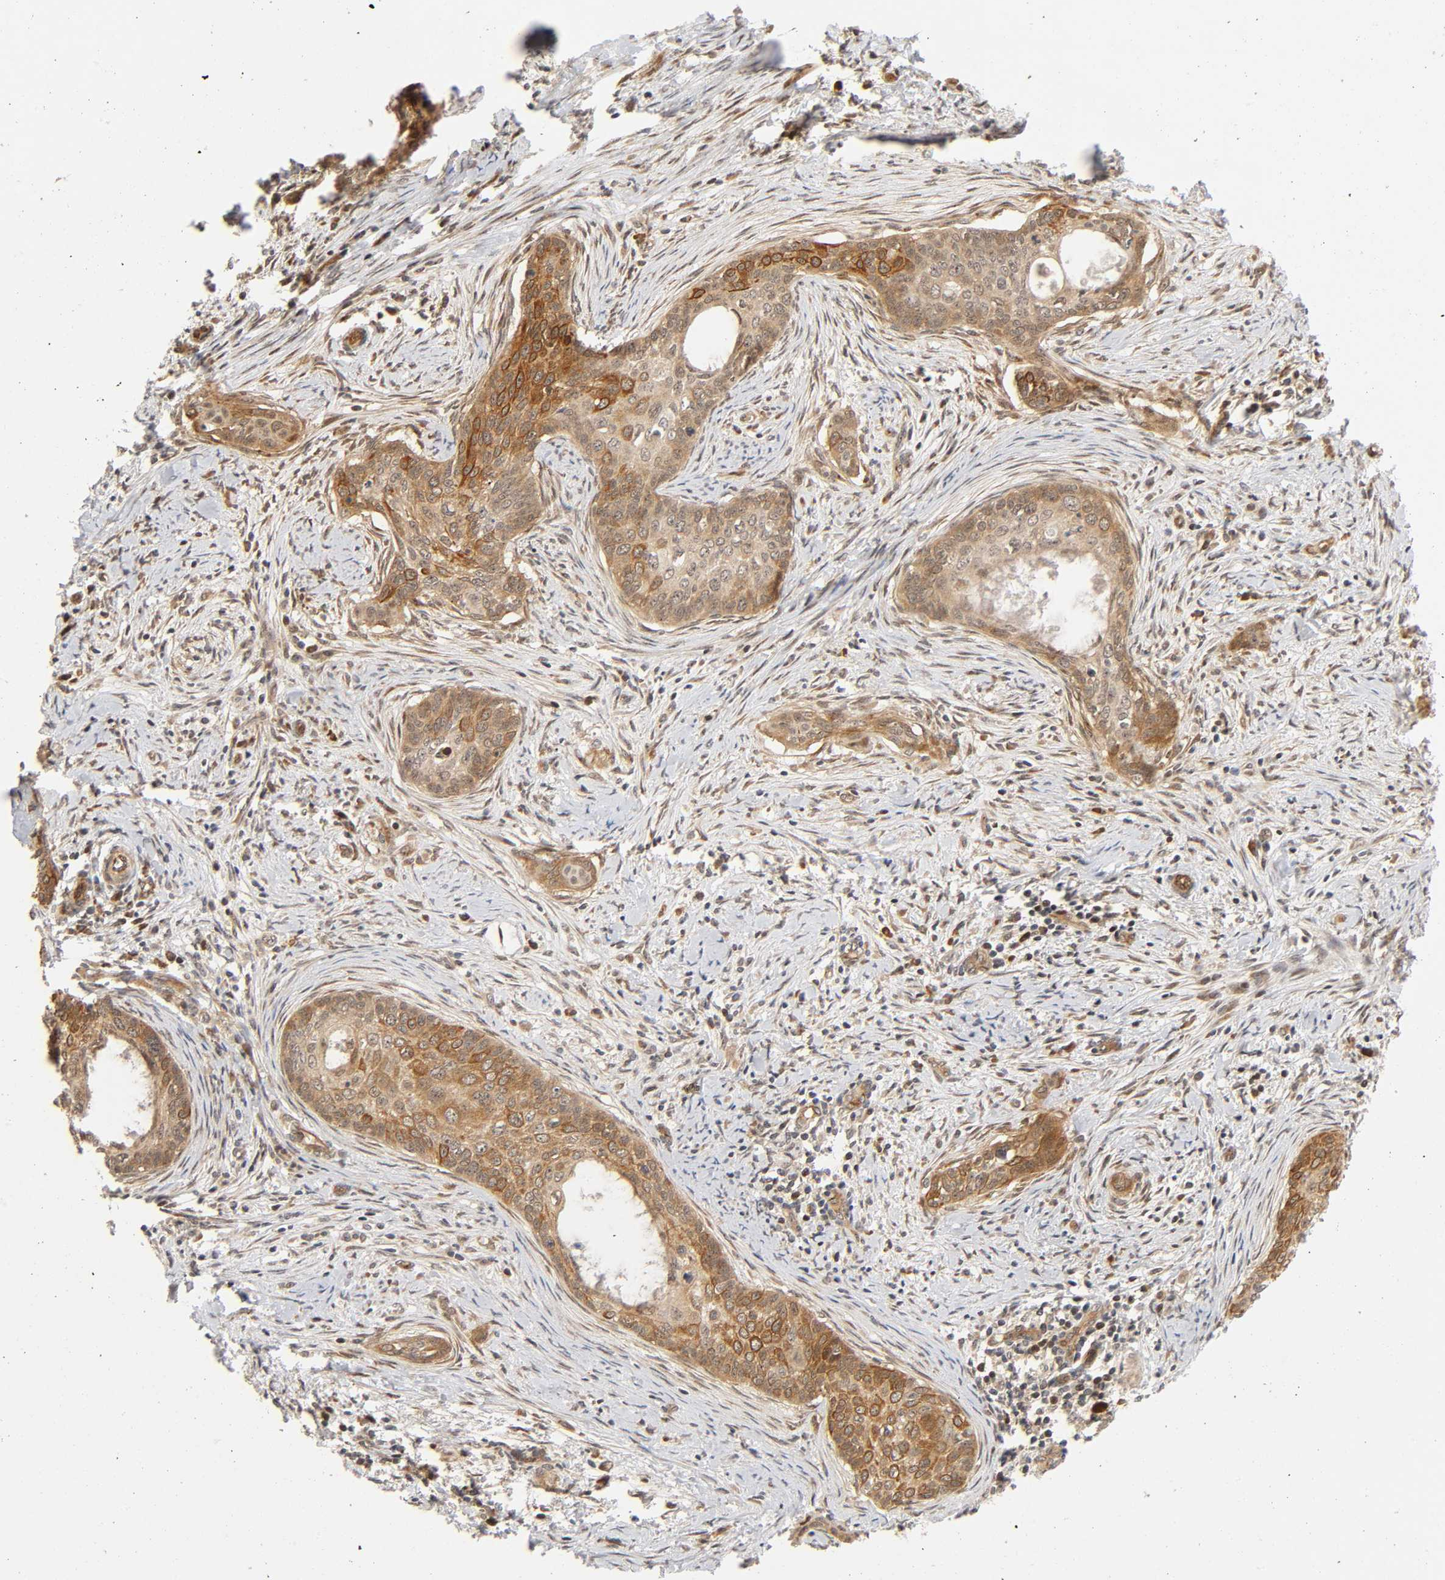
{"staining": {"intensity": "moderate", "quantity": ">75%", "location": "cytoplasmic/membranous"}, "tissue": "cervical cancer", "cell_type": "Tumor cells", "image_type": "cancer", "snomed": [{"axis": "morphology", "description": "Squamous cell carcinoma, NOS"}, {"axis": "topography", "description": "Cervix"}], "caption": "Protein expression analysis of human cervical cancer (squamous cell carcinoma) reveals moderate cytoplasmic/membranous staining in about >75% of tumor cells. Immunohistochemistry stains the protein in brown and the nuclei are stained blue.", "gene": "IQCJ-SCHIP1", "patient": {"sex": "female", "age": 33}}